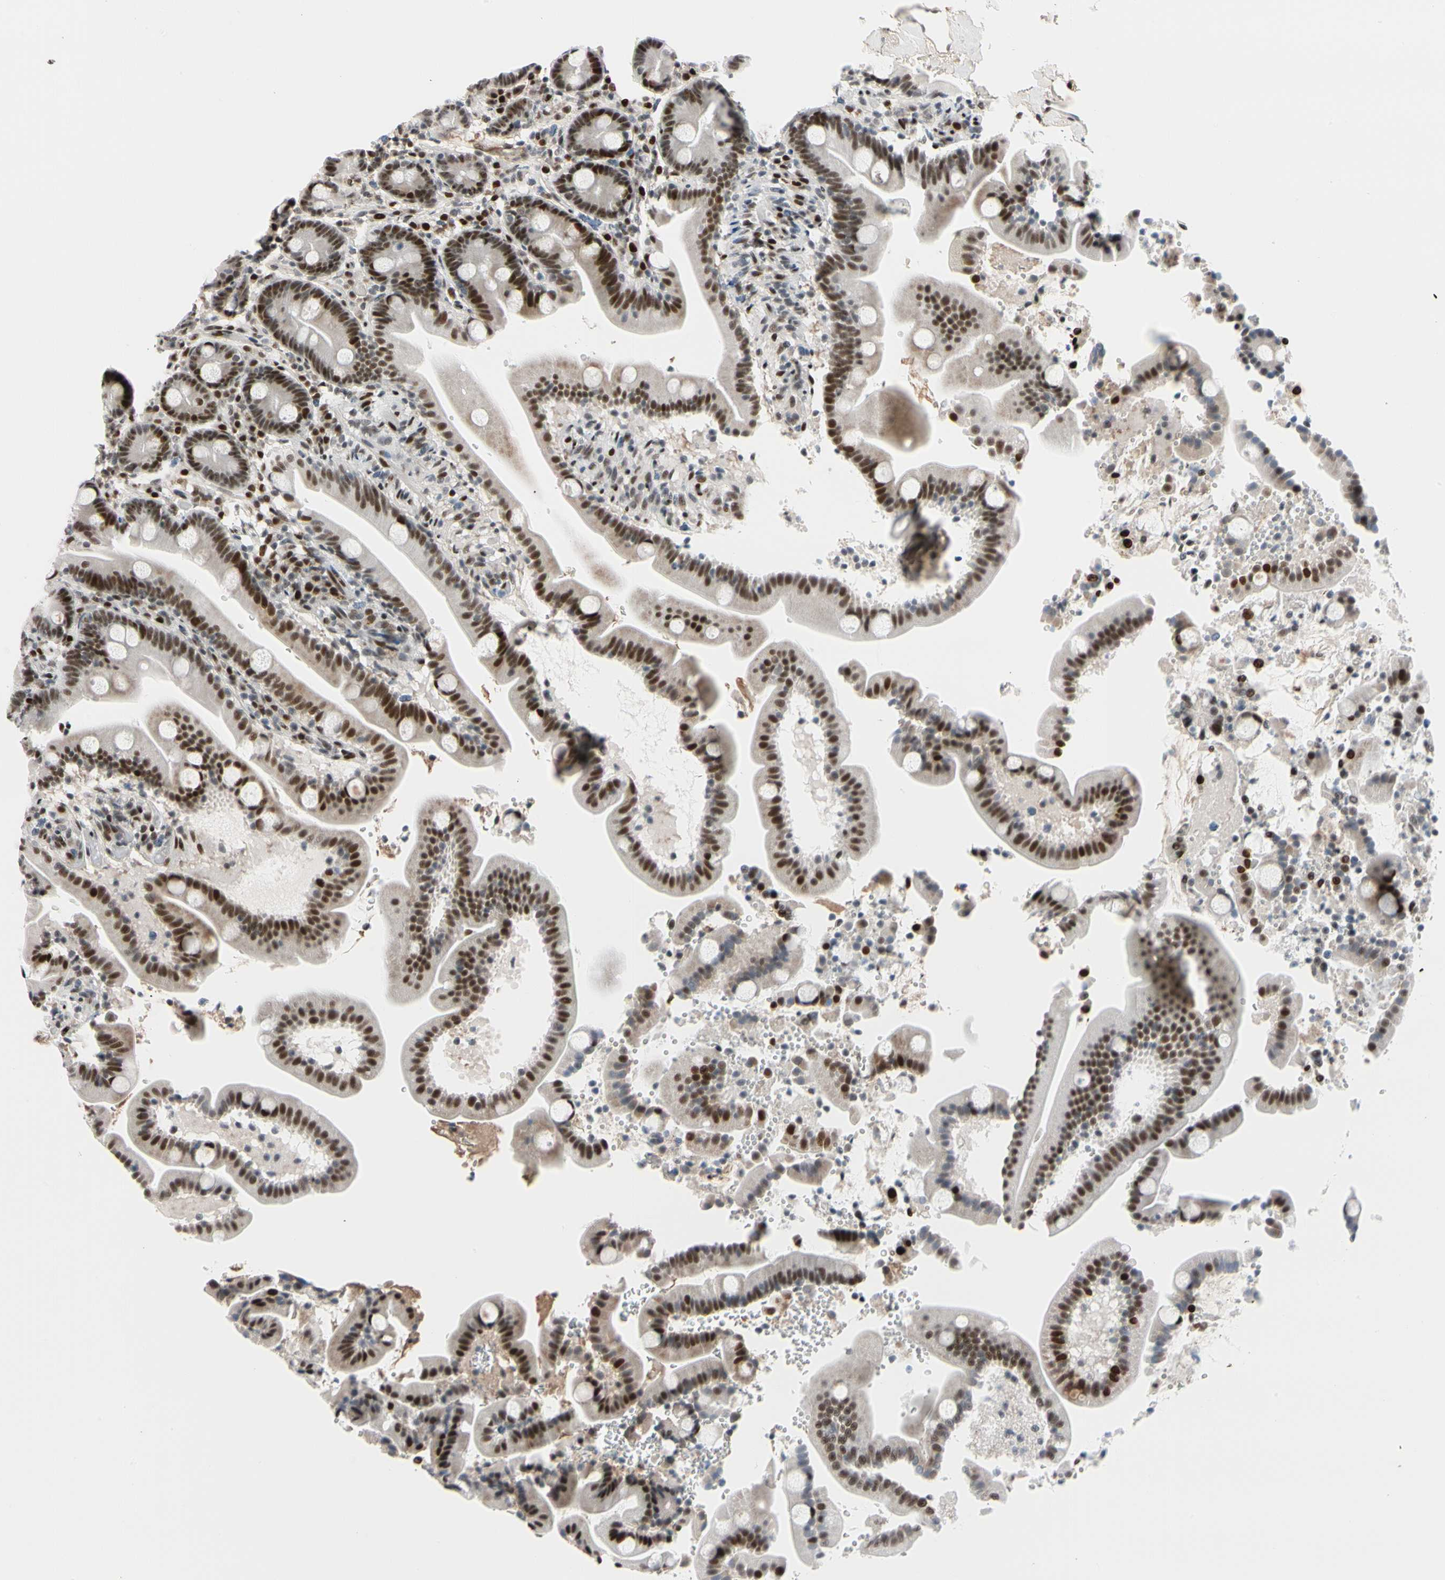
{"staining": {"intensity": "strong", "quantity": ">75%", "location": "nuclear"}, "tissue": "duodenum", "cell_type": "Glandular cells", "image_type": "normal", "snomed": [{"axis": "morphology", "description": "Normal tissue, NOS"}, {"axis": "topography", "description": "Duodenum"}], "caption": "This photomicrograph shows immunohistochemistry (IHC) staining of normal duodenum, with high strong nuclear positivity in about >75% of glandular cells.", "gene": "FOXO3", "patient": {"sex": "male", "age": 54}}